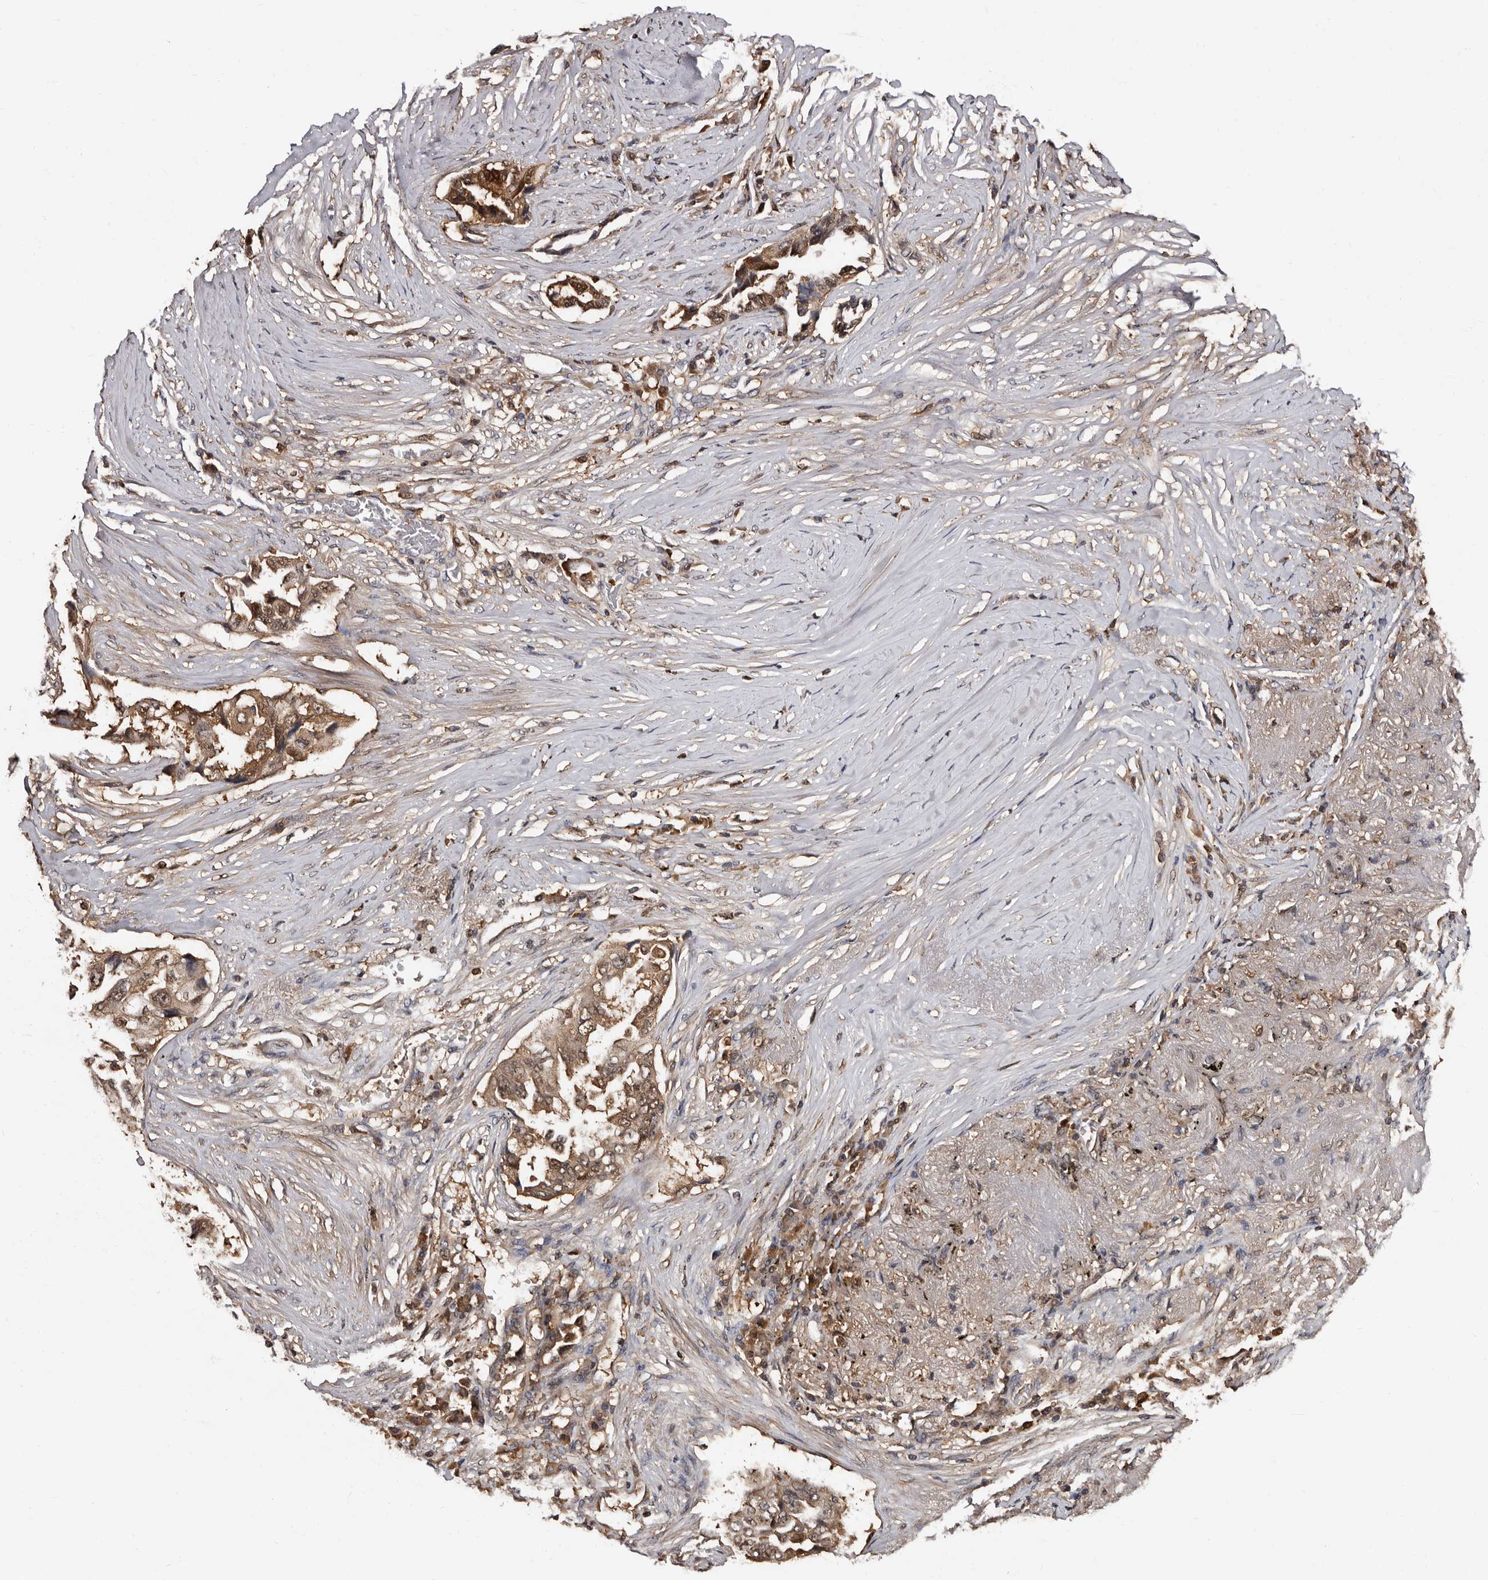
{"staining": {"intensity": "moderate", "quantity": ">75%", "location": "cytoplasmic/membranous,nuclear"}, "tissue": "lung cancer", "cell_type": "Tumor cells", "image_type": "cancer", "snomed": [{"axis": "morphology", "description": "Adenocarcinoma, NOS"}, {"axis": "topography", "description": "Lung"}], "caption": "A brown stain labels moderate cytoplasmic/membranous and nuclear expression of a protein in lung adenocarcinoma tumor cells.", "gene": "DNPH1", "patient": {"sex": "female", "age": 51}}